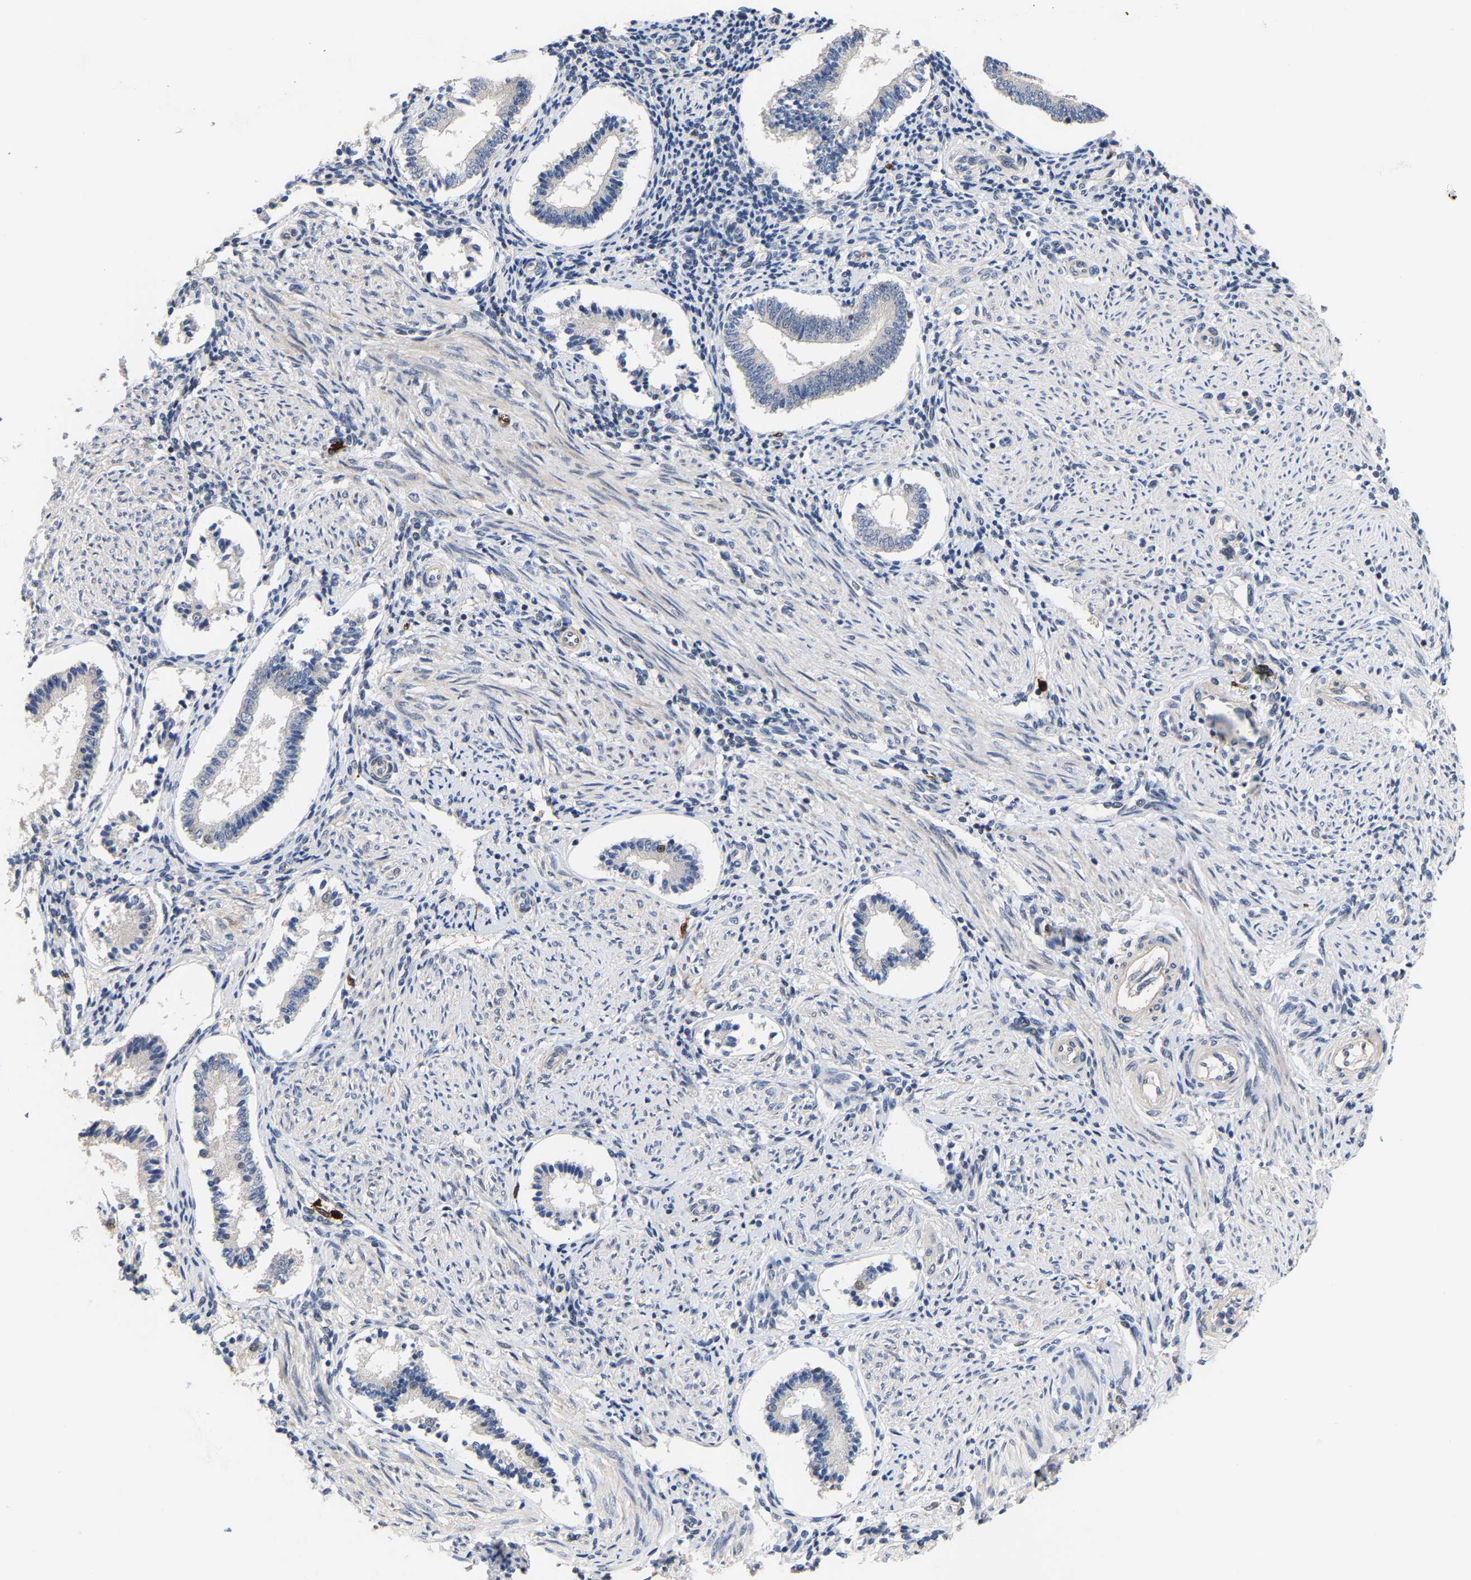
{"staining": {"intensity": "negative", "quantity": "none", "location": "none"}, "tissue": "endometrium", "cell_type": "Cells in endometrial stroma", "image_type": "normal", "snomed": [{"axis": "morphology", "description": "Normal tissue, NOS"}, {"axis": "topography", "description": "Endometrium"}], "caption": "IHC histopathology image of benign human endometrium stained for a protein (brown), which exhibits no expression in cells in endometrial stroma.", "gene": "TDRD7", "patient": {"sex": "female", "age": 42}}